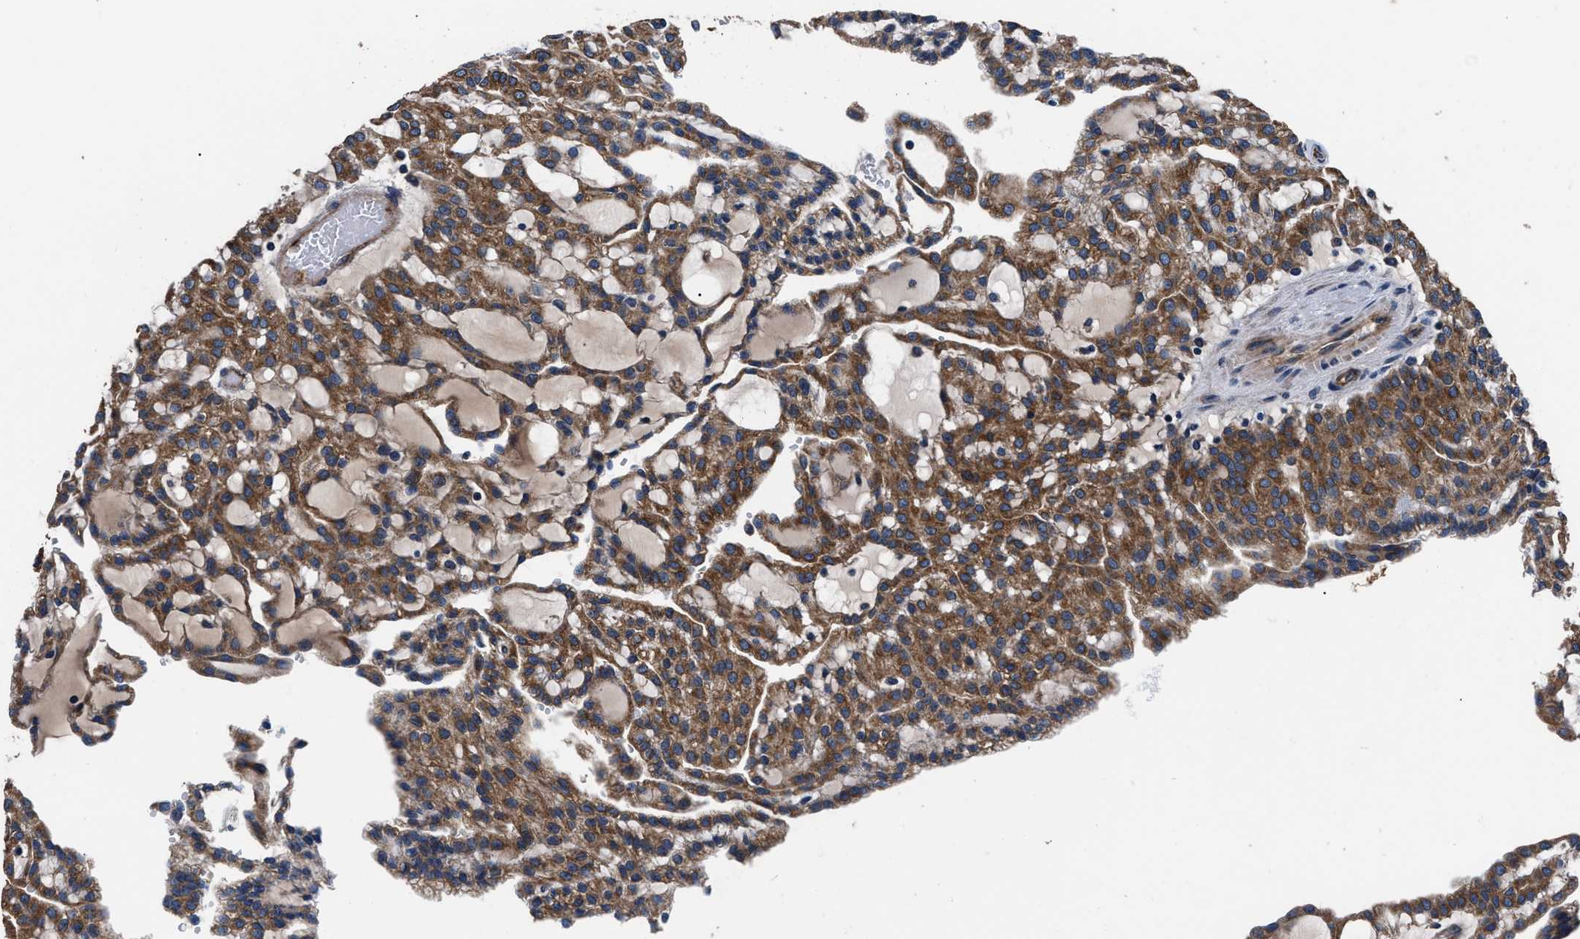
{"staining": {"intensity": "strong", "quantity": ">75%", "location": "cytoplasmic/membranous"}, "tissue": "renal cancer", "cell_type": "Tumor cells", "image_type": "cancer", "snomed": [{"axis": "morphology", "description": "Adenocarcinoma, NOS"}, {"axis": "topography", "description": "Kidney"}], "caption": "The micrograph displays staining of renal adenocarcinoma, revealing strong cytoplasmic/membranous protein staining (brown color) within tumor cells.", "gene": "DHRS7B", "patient": {"sex": "male", "age": 63}}